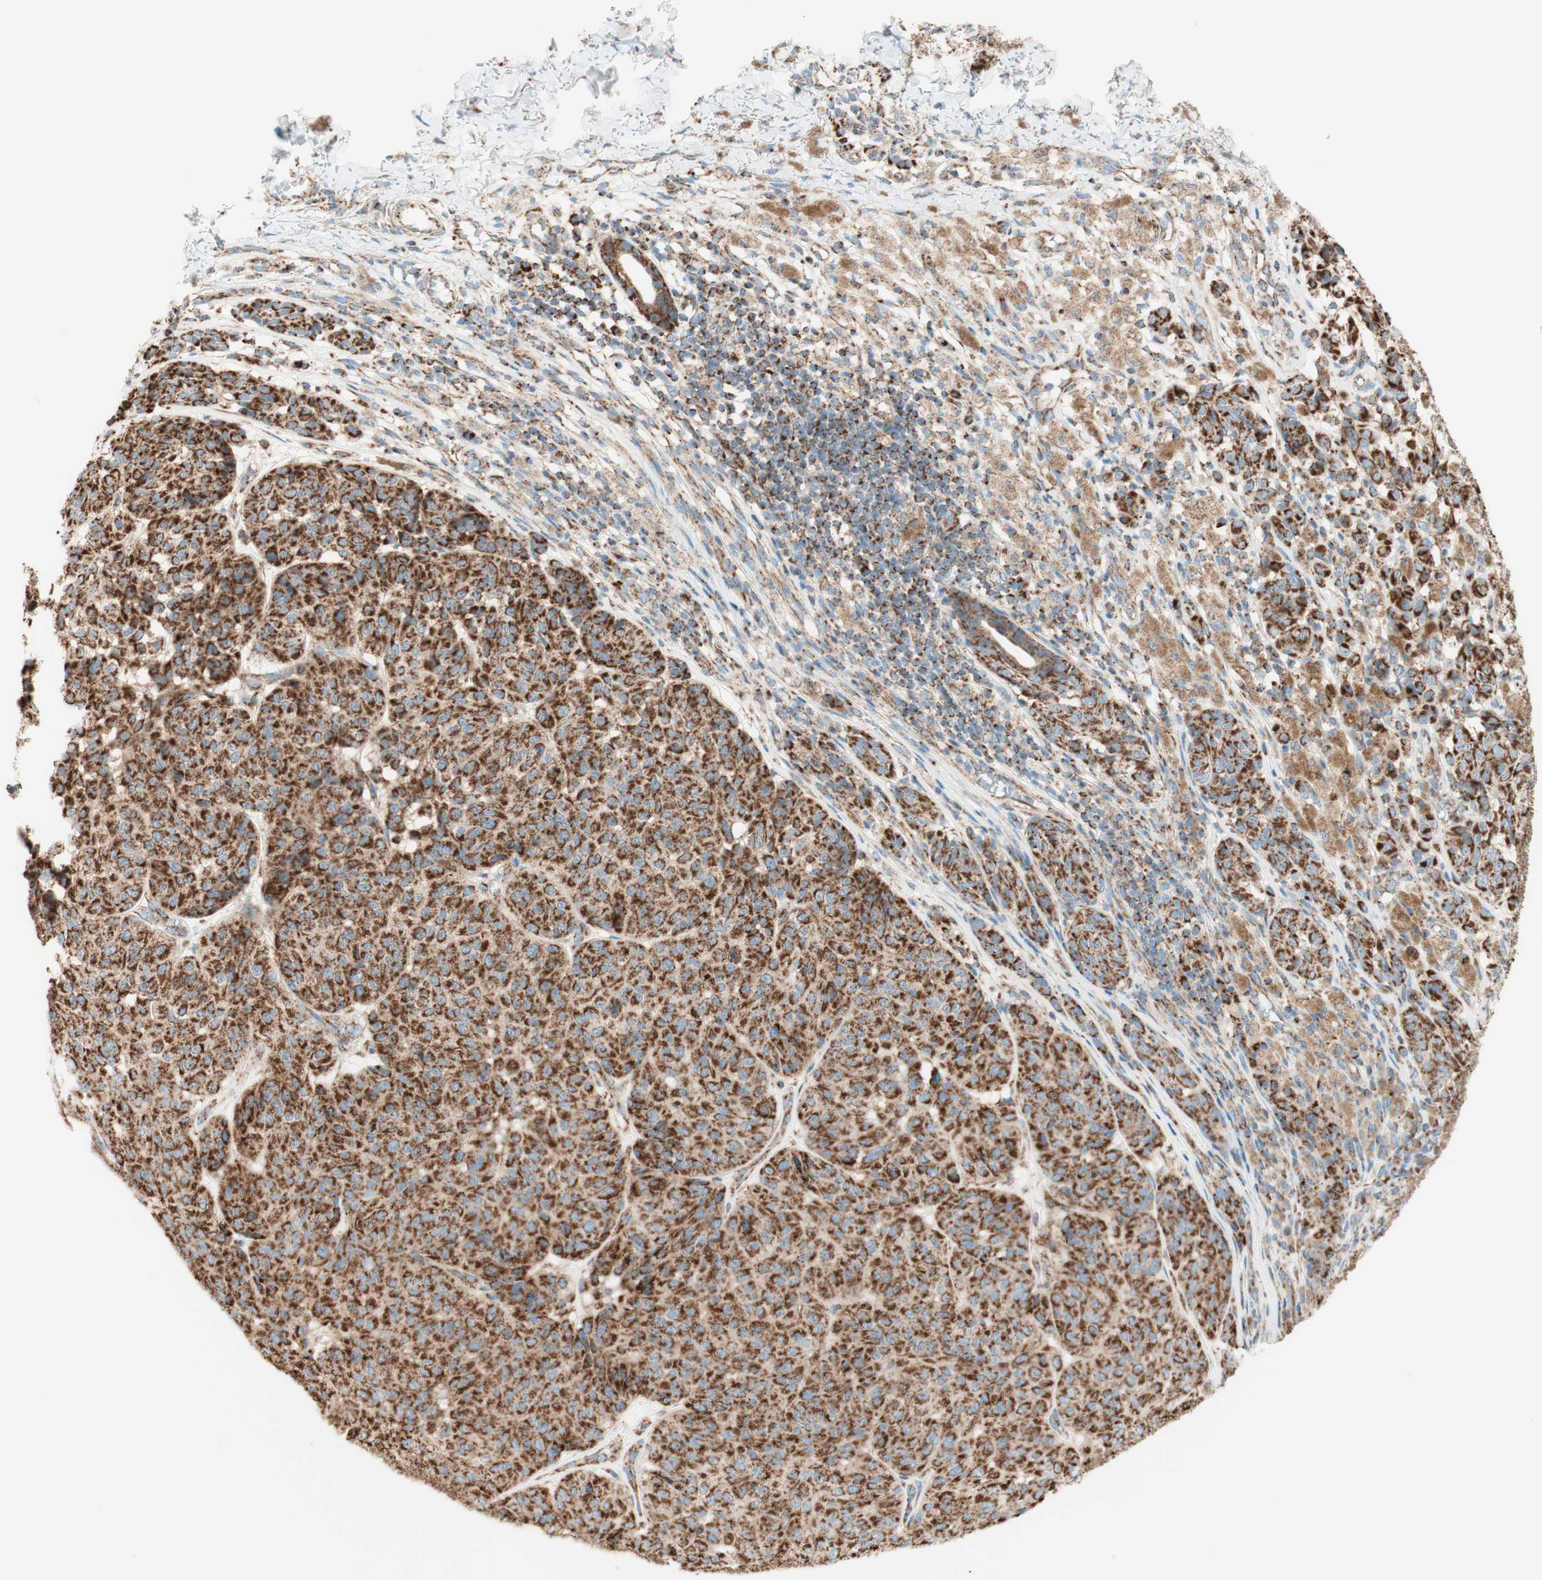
{"staining": {"intensity": "strong", "quantity": ">75%", "location": "cytoplasmic/membranous"}, "tissue": "melanoma", "cell_type": "Tumor cells", "image_type": "cancer", "snomed": [{"axis": "morphology", "description": "Malignant melanoma, NOS"}, {"axis": "topography", "description": "Skin"}], "caption": "Human melanoma stained with a protein marker displays strong staining in tumor cells.", "gene": "TOMM20", "patient": {"sex": "female", "age": 46}}